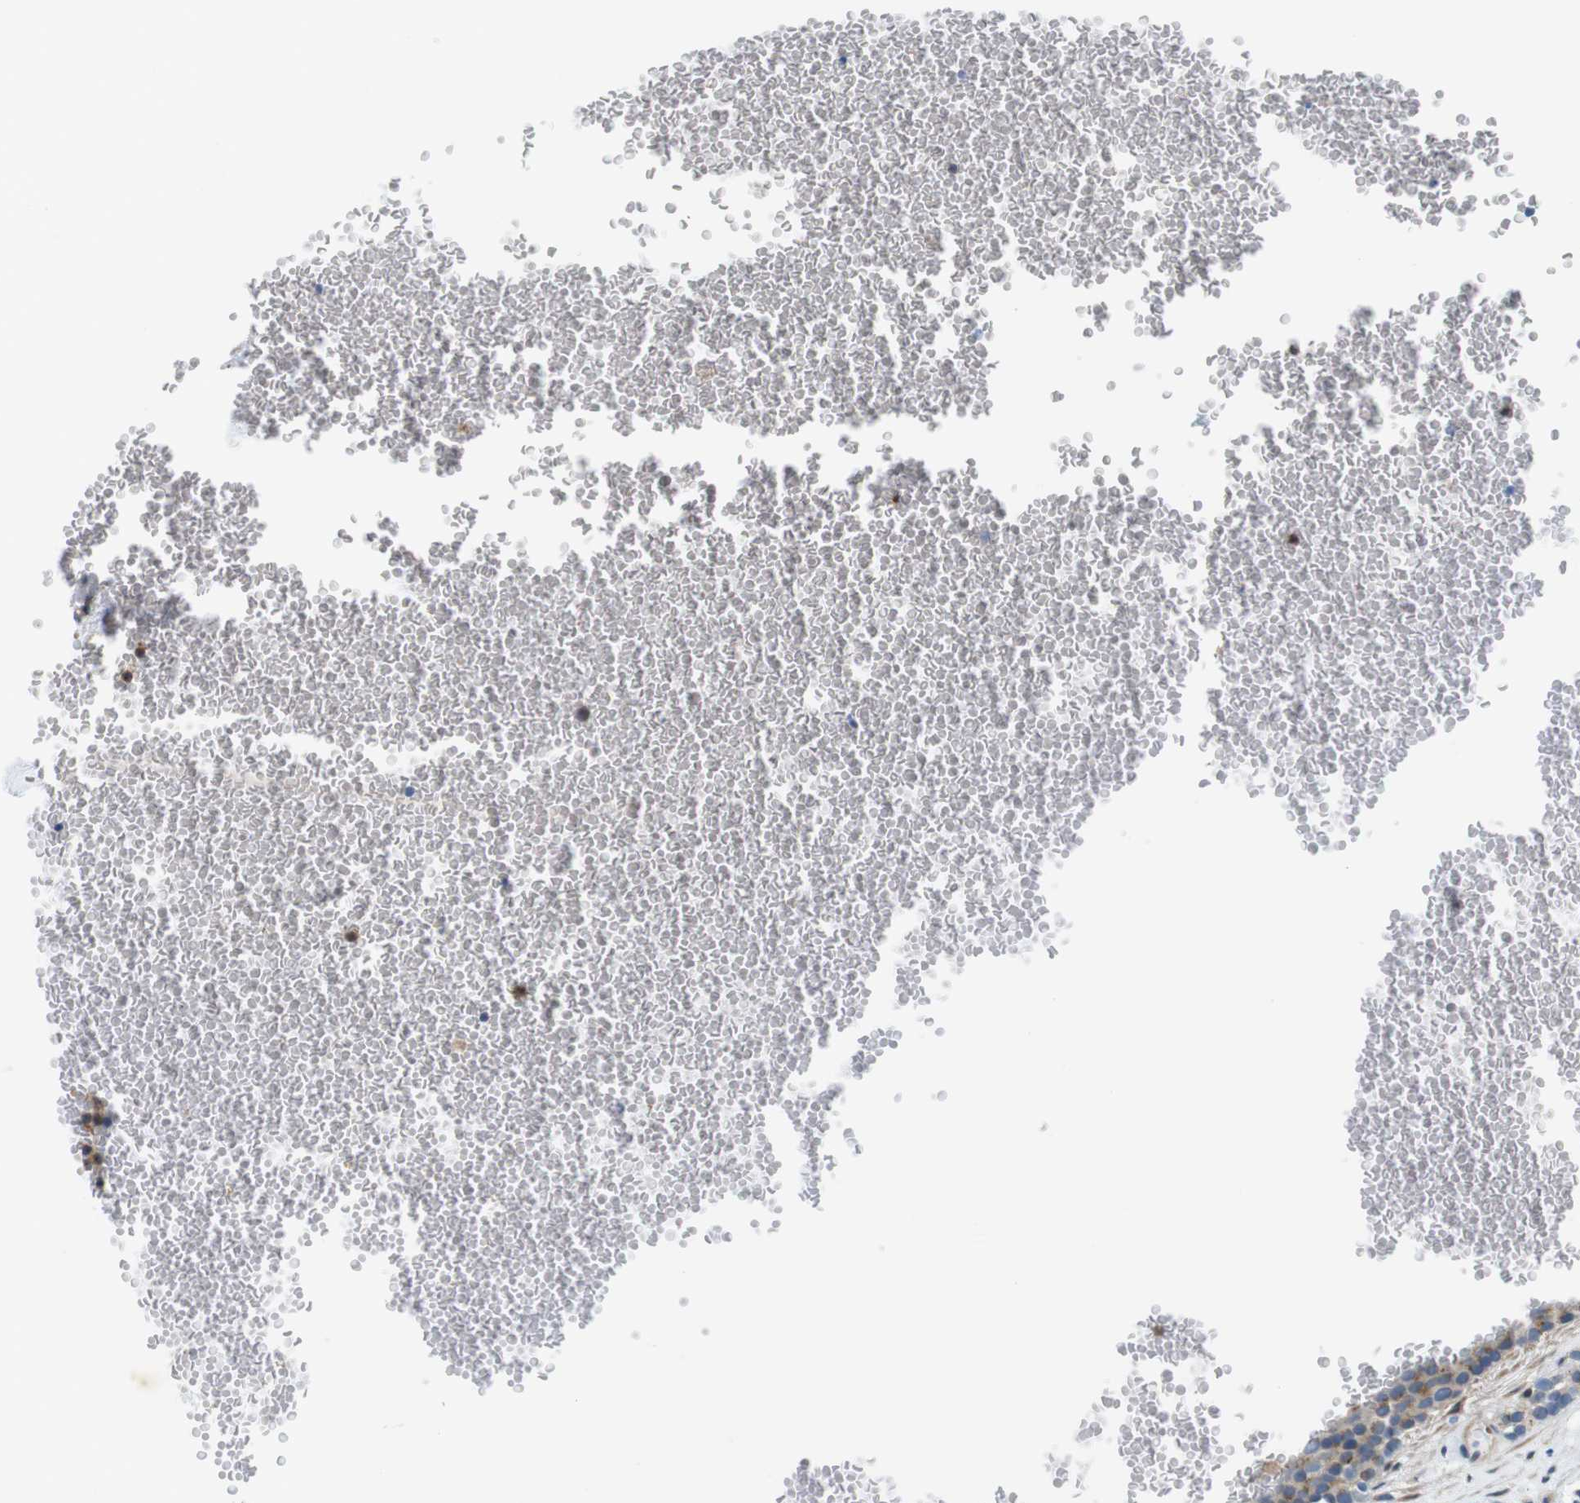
{"staining": {"intensity": "weak", "quantity": ">75%", "location": "cytoplasmic/membranous"}, "tissue": "testis cancer", "cell_type": "Tumor cells", "image_type": "cancer", "snomed": [{"axis": "morphology", "description": "Seminoma, NOS"}, {"axis": "topography", "description": "Testis"}], "caption": "Immunohistochemistry (IHC) of human testis seminoma shows low levels of weak cytoplasmic/membranous expression in approximately >75% of tumor cells.", "gene": "ZDHHC3", "patient": {"sex": "male", "age": 71}}